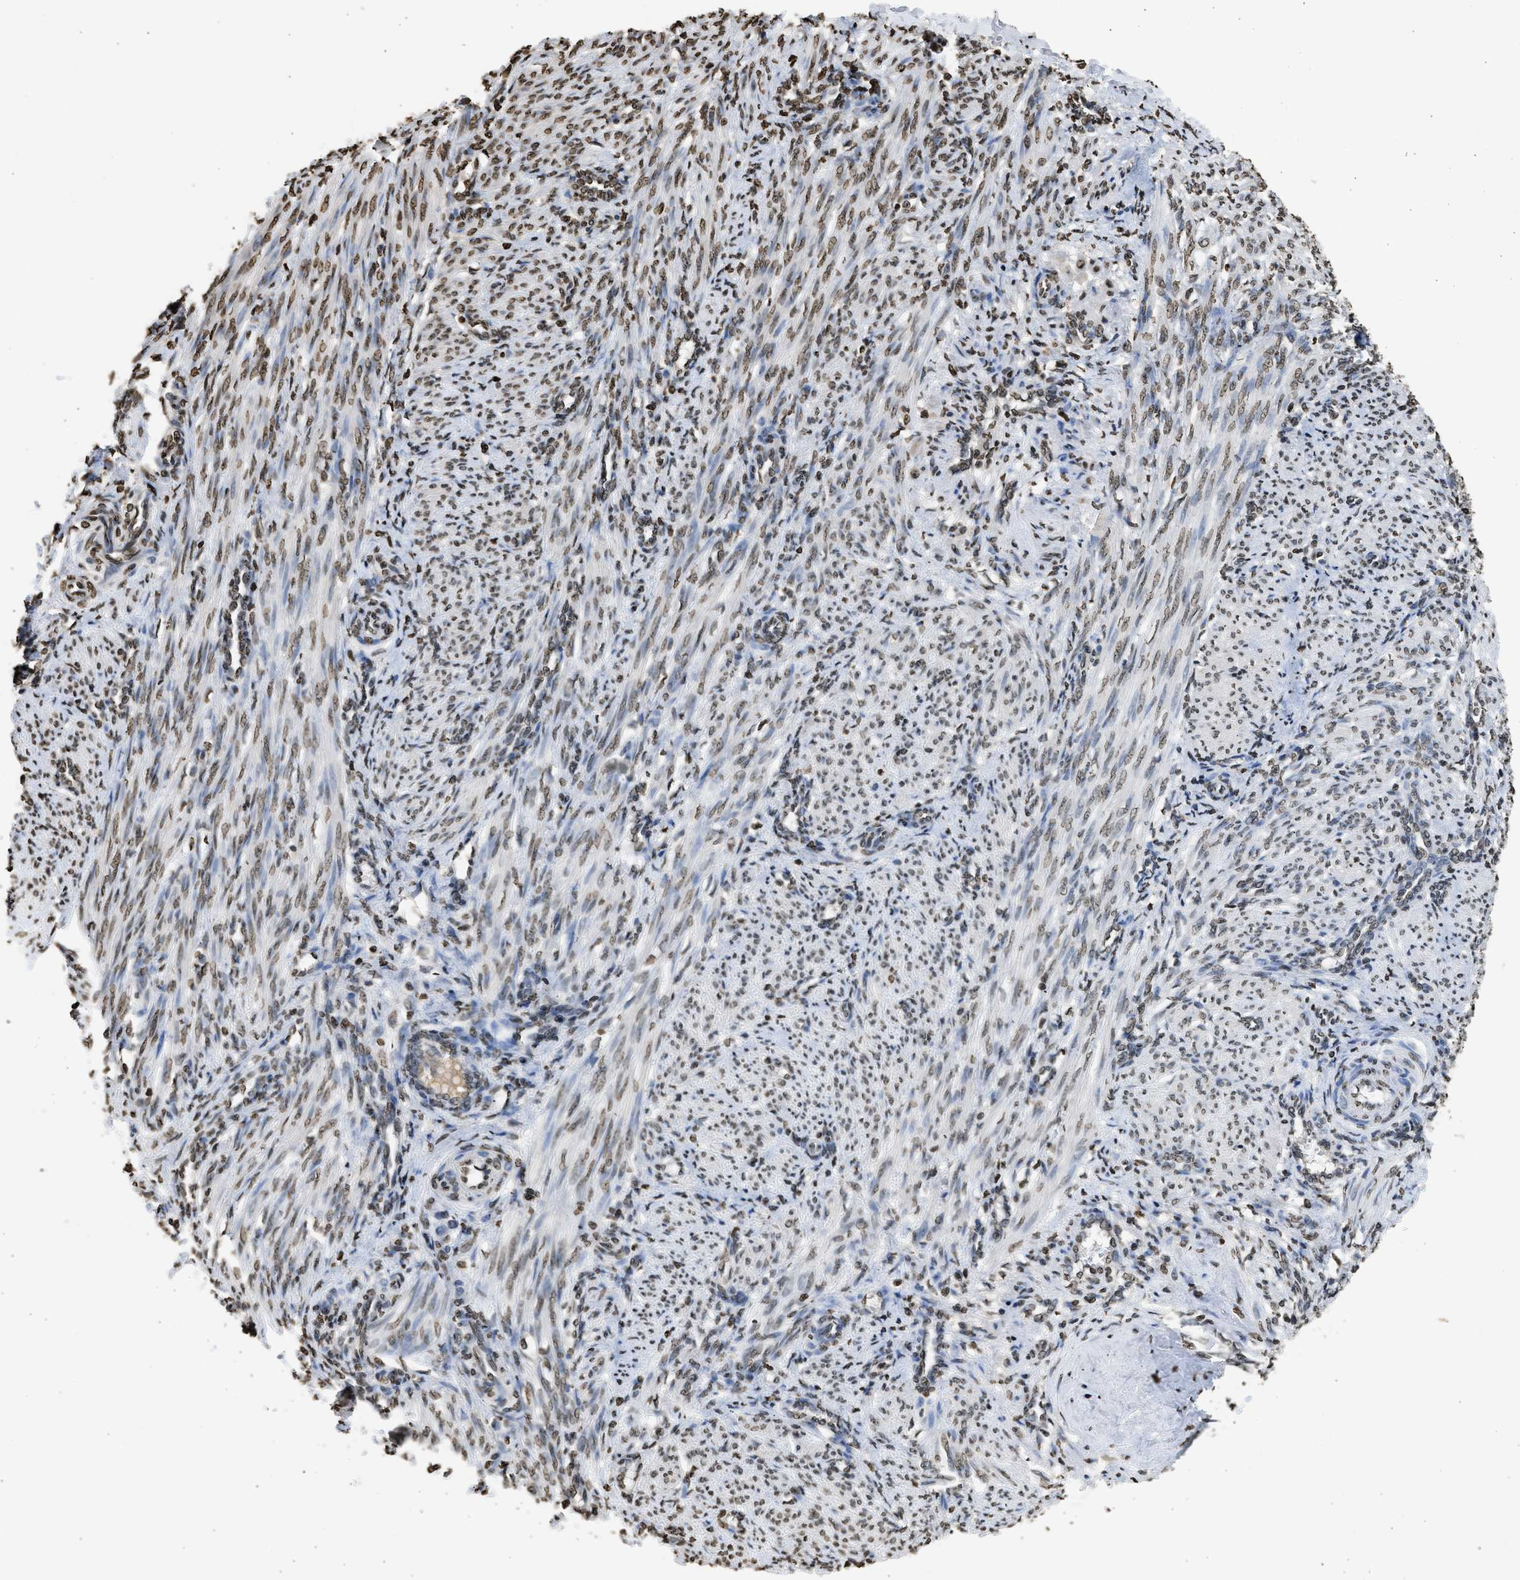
{"staining": {"intensity": "moderate", "quantity": "25%-75%", "location": "nuclear"}, "tissue": "smooth muscle", "cell_type": "Smooth muscle cells", "image_type": "normal", "snomed": [{"axis": "morphology", "description": "Normal tissue, NOS"}, {"axis": "topography", "description": "Endometrium"}], "caption": "A brown stain shows moderate nuclear expression of a protein in smooth muscle cells of normal smooth muscle. Immunohistochemistry stains the protein of interest in brown and the nuclei are stained blue.", "gene": "RRAGC", "patient": {"sex": "female", "age": 33}}